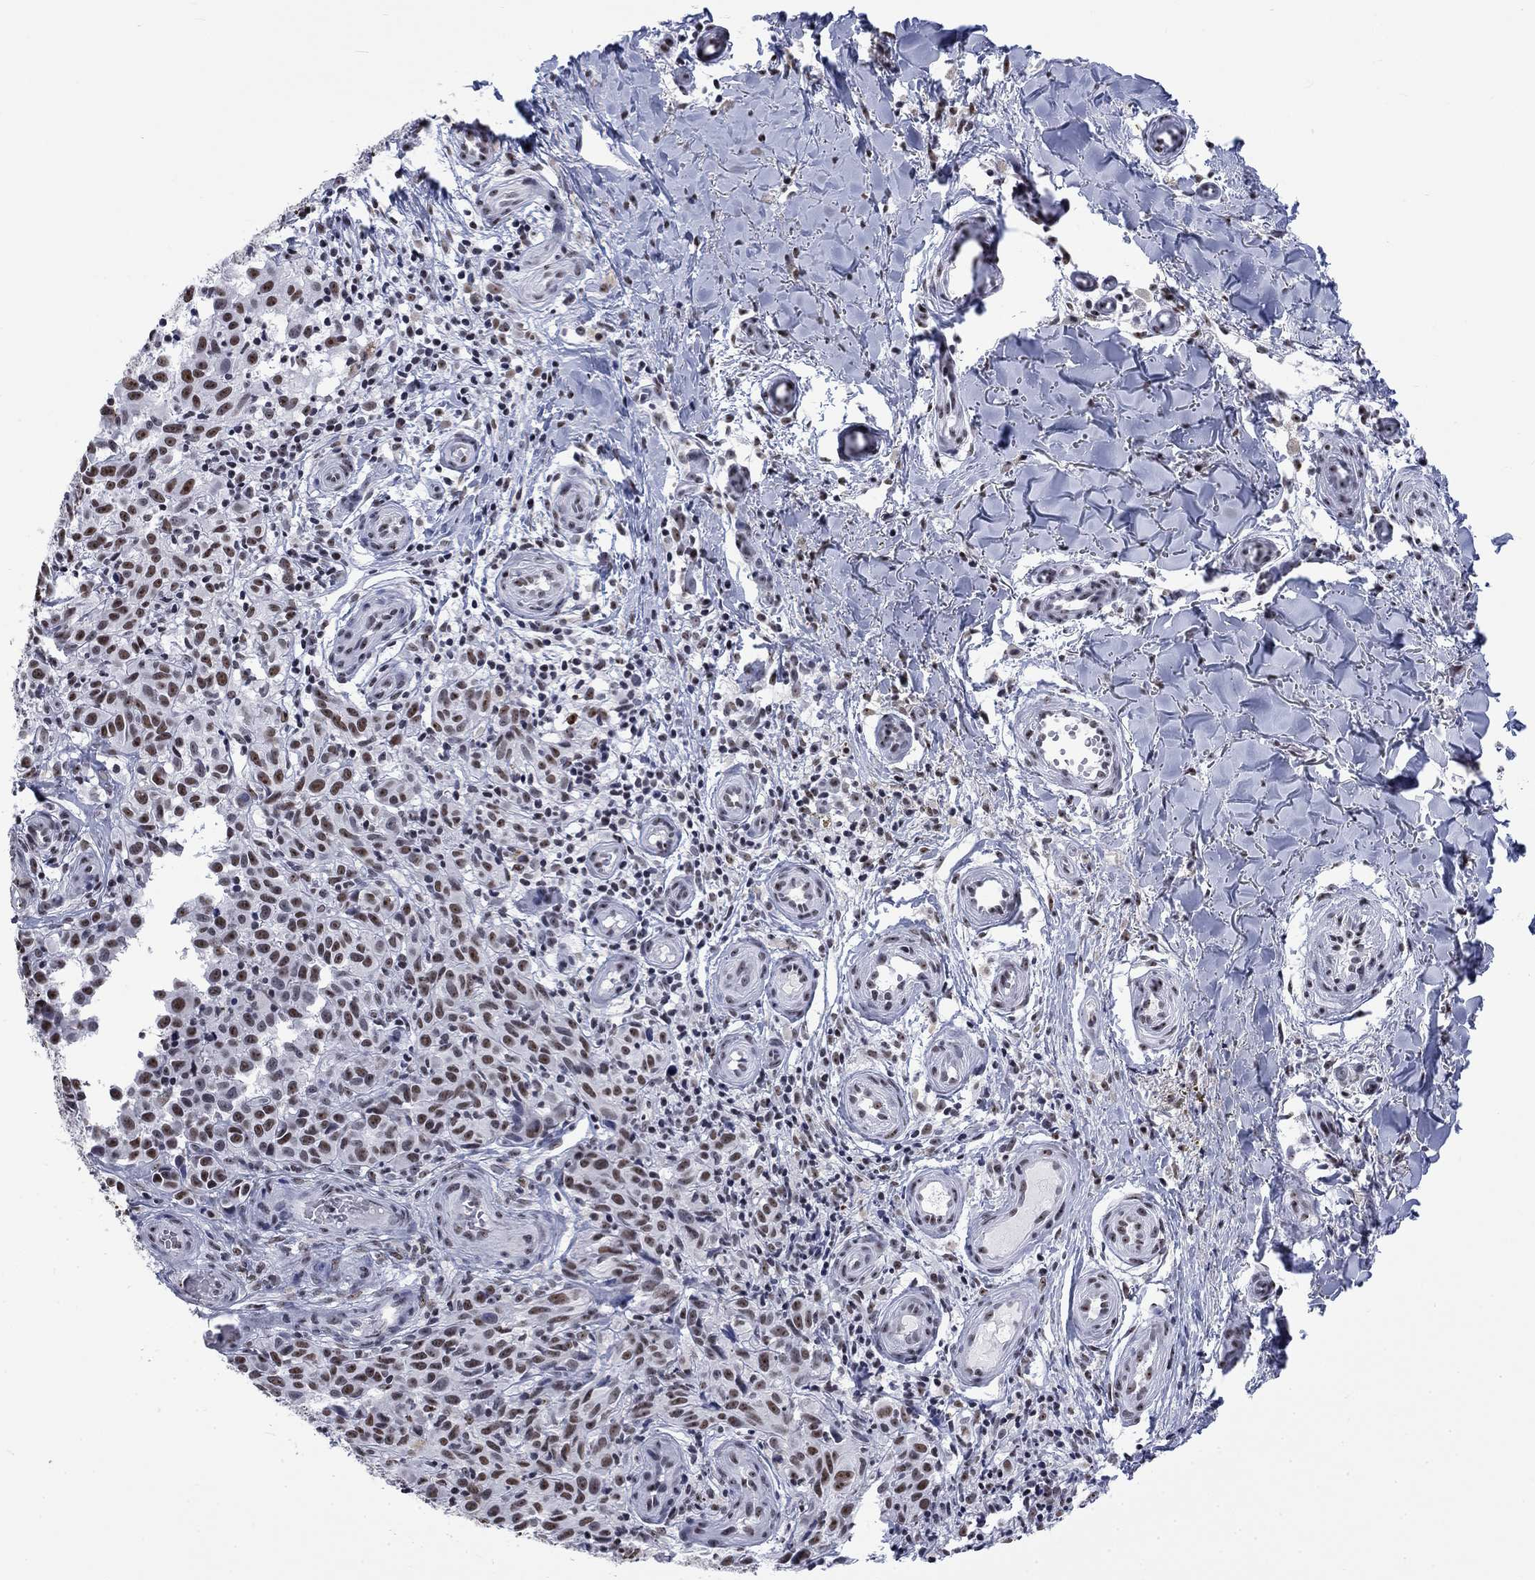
{"staining": {"intensity": "moderate", "quantity": "25%-75%", "location": "nuclear"}, "tissue": "melanoma", "cell_type": "Tumor cells", "image_type": "cancer", "snomed": [{"axis": "morphology", "description": "Malignant melanoma, NOS"}, {"axis": "topography", "description": "Skin"}], "caption": "Melanoma stained for a protein (brown) demonstrates moderate nuclear positive staining in about 25%-75% of tumor cells.", "gene": "CSRNP3", "patient": {"sex": "female", "age": 53}}